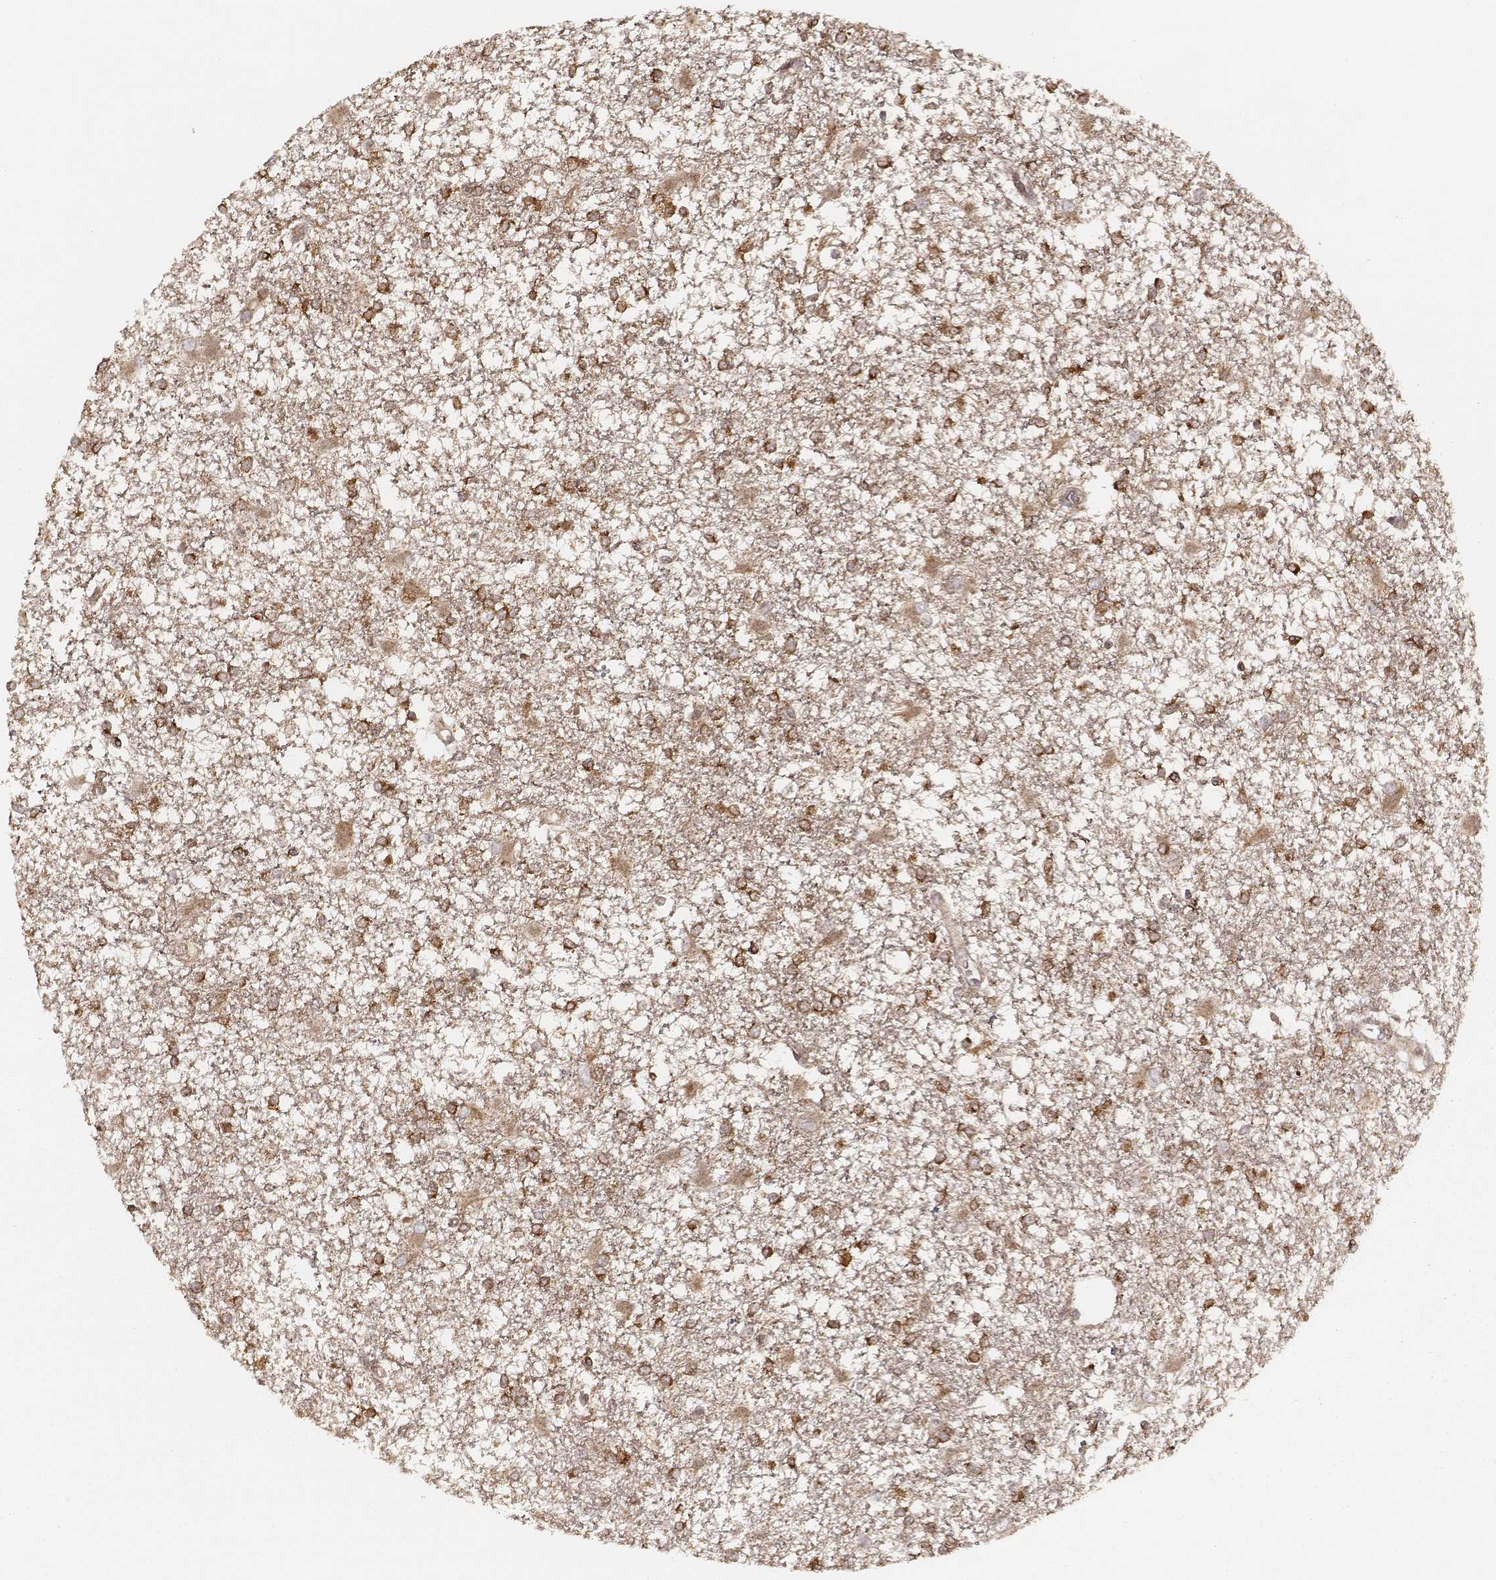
{"staining": {"intensity": "strong", "quantity": ">75%", "location": "cytoplasmic/membranous"}, "tissue": "glioma", "cell_type": "Tumor cells", "image_type": "cancer", "snomed": [{"axis": "morphology", "description": "Glioma, malignant, High grade"}, {"axis": "topography", "description": "Cerebral cortex"}], "caption": "The micrograph reveals a brown stain indicating the presence of a protein in the cytoplasmic/membranous of tumor cells in glioma.", "gene": "CARS1", "patient": {"sex": "male", "age": 79}}